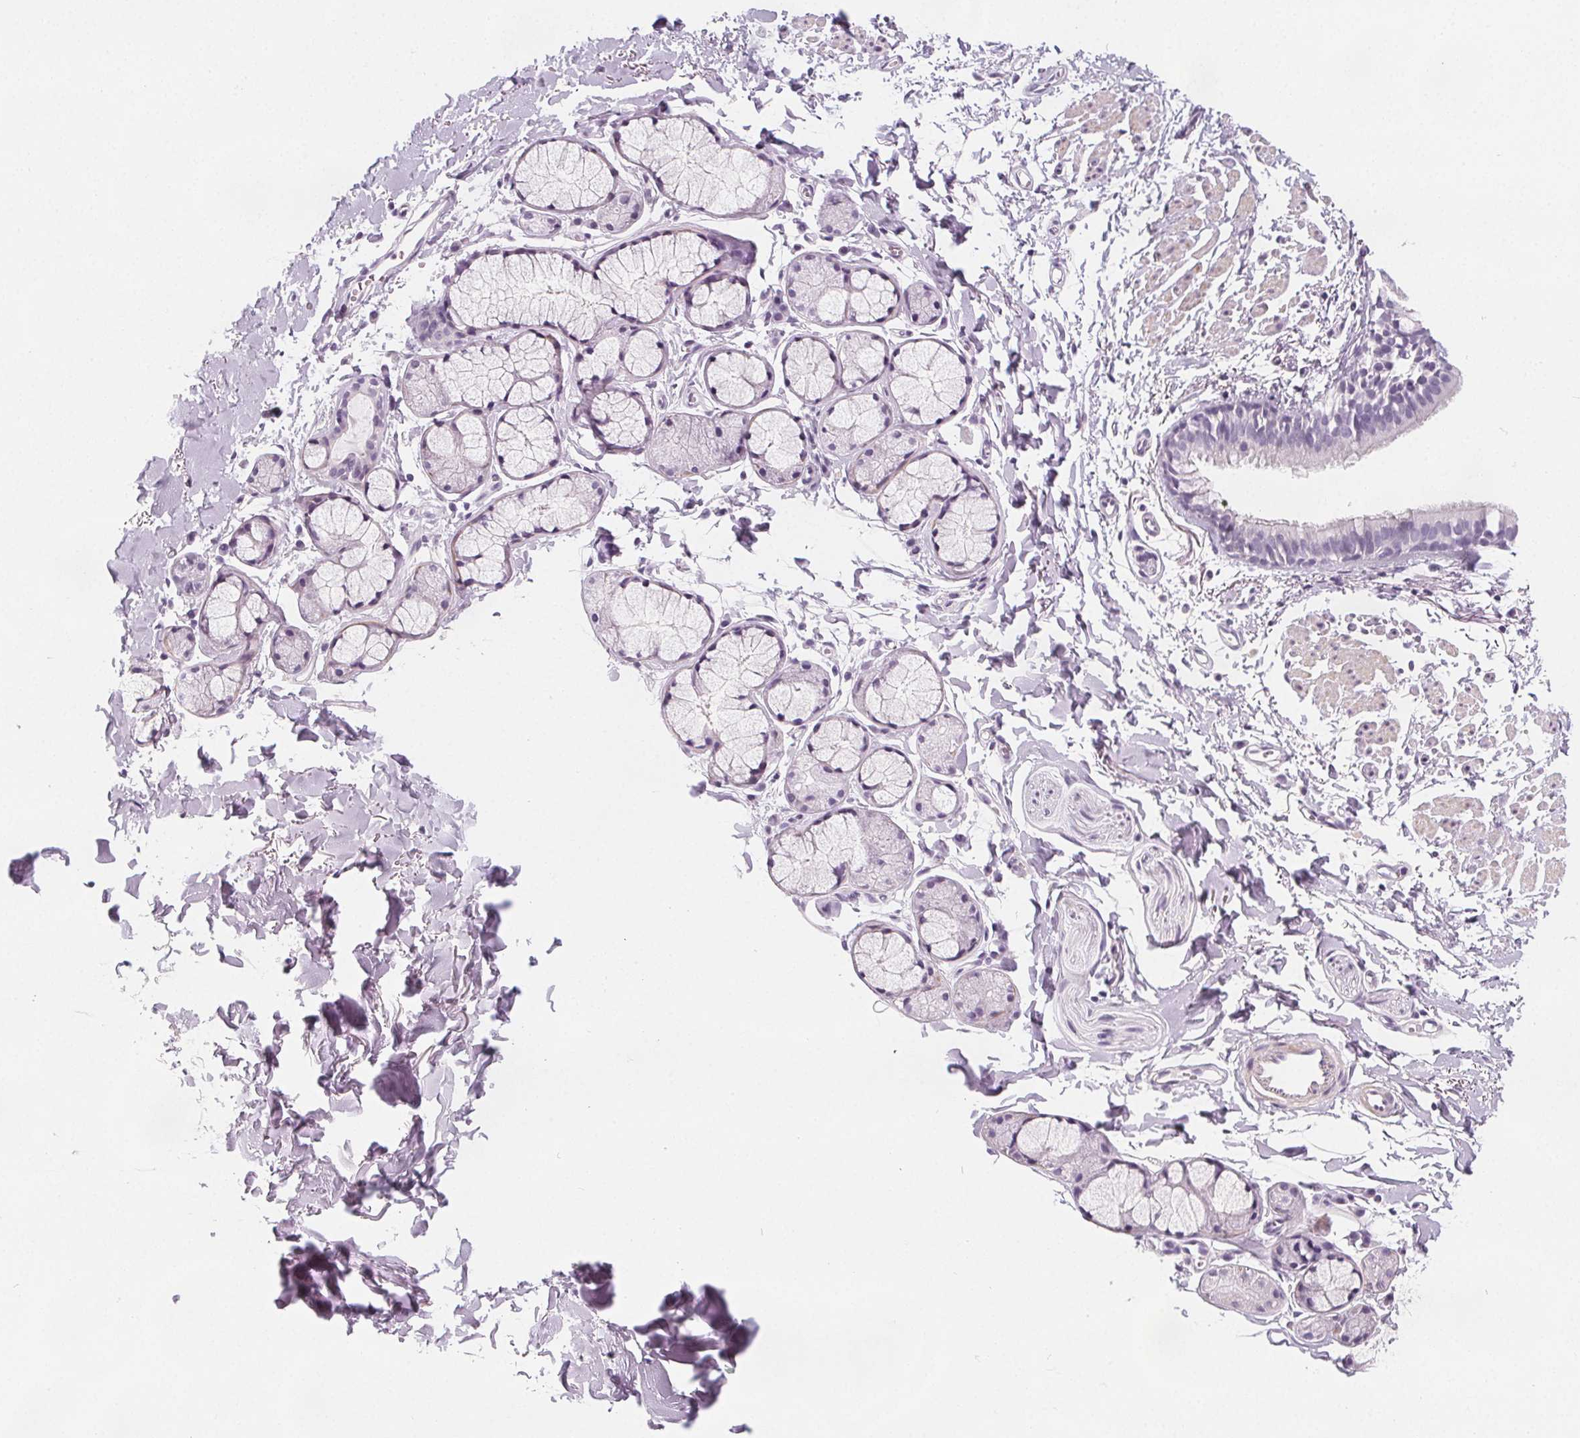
{"staining": {"intensity": "negative", "quantity": "none", "location": "none"}, "tissue": "bronchus", "cell_type": "Respiratory epithelial cells", "image_type": "normal", "snomed": [{"axis": "morphology", "description": "Normal tissue, NOS"}, {"axis": "topography", "description": "Cartilage tissue"}, {"axis": "topography", "description": "Bronchus"}], "caption": "This is an IHC histopathology image of benign human bronchus. There is no staining in respiratory epithelial cells.", "gene": "SLC5A12", "patient": {"sex": "female", "age": 59}}